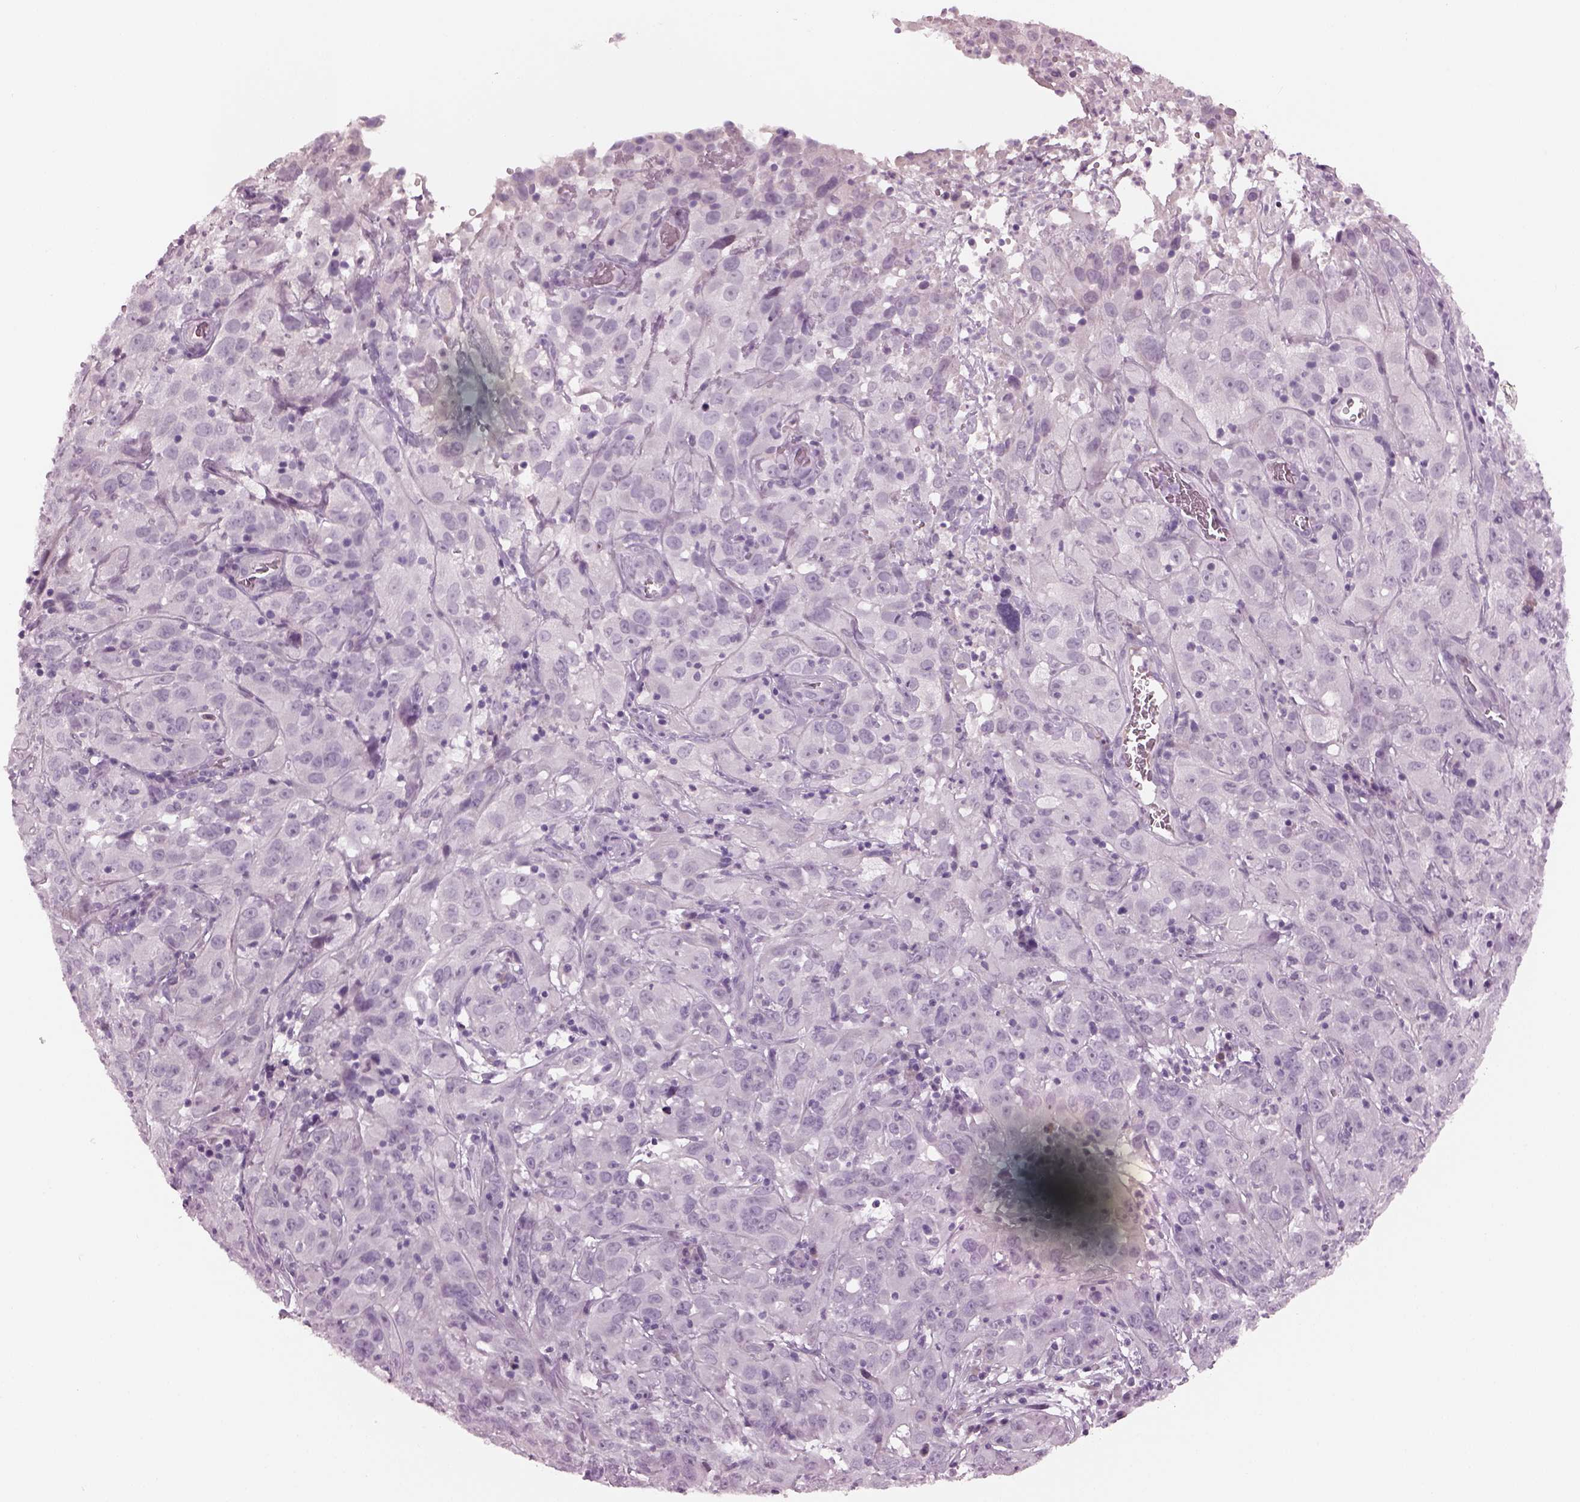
{"staining": {"intensity": "negative", "quantity": "none", "location": "none"}, "tissue": "cervical cancer", "cell_type": "Tumor cells", "image_type": "cancer", "snomed": [{"axis": "morphology", "description": "Squamous cell carcinoma, NOS"}, {"axis": "topography", "description": "Cervix"}], "caption": "Immunohistochemistry (IHC) photomicrograph of neoplastic tissue: cervical squamous cell carcinoma stained with DAB reveals no significant protein positivity in tumor cells. Nuclei are stained in blue.", "gene": "CYLC1", "patient": {"sex": "female", "age": 32}}